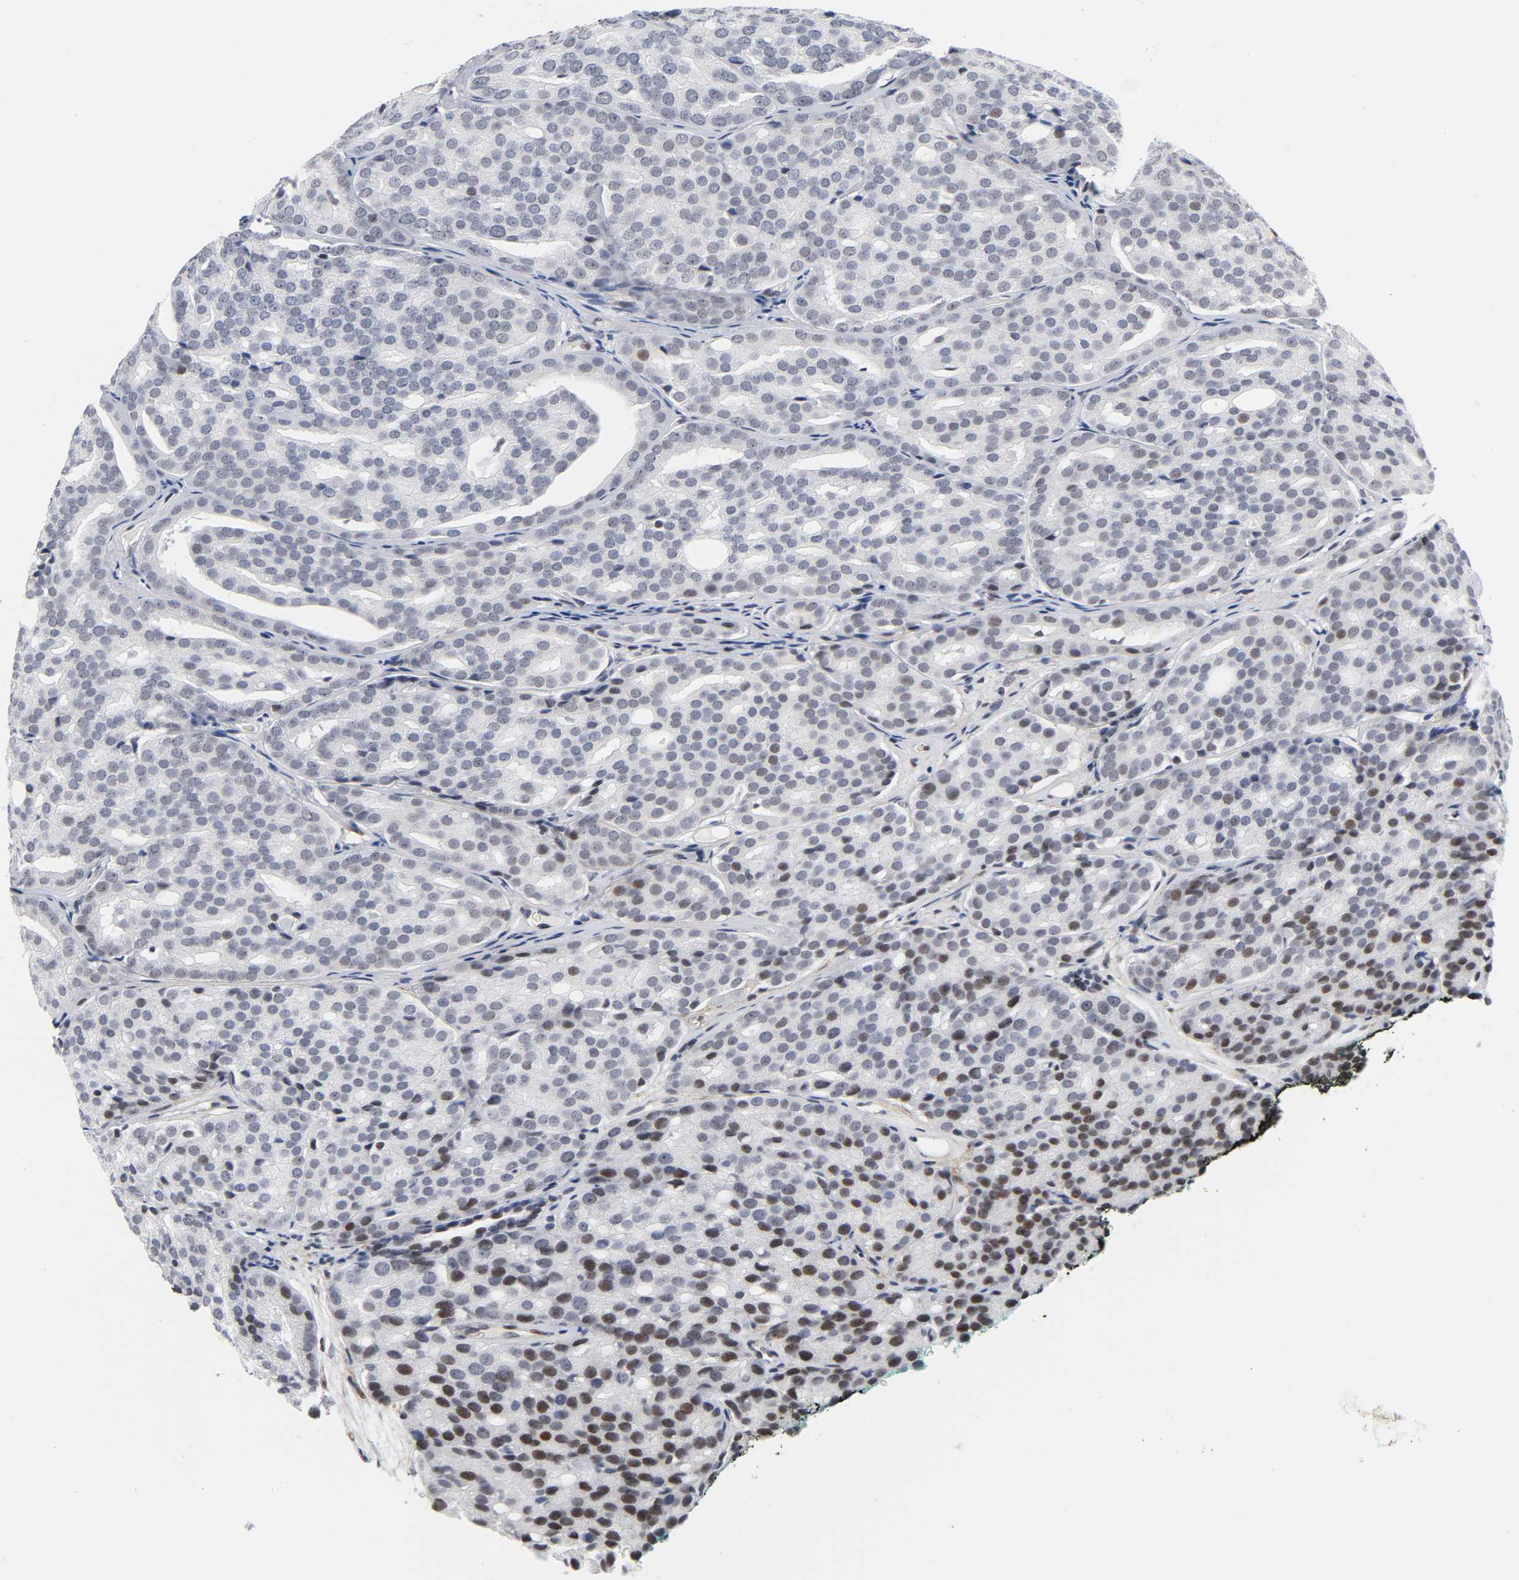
{"staining": {"intensity": "moderate", "quantity": "<25%", "location": "nuclear"}, "tissue": "prostate cancer", "cell_type": "Tumor cells", "image_type": "cancer", "snomed": [{"axis": "morphology", "description": "Adenocarcinoma, High grade"}, {"axis": "topography", "description": "Prostate"}], "caption": "Immunohistochemical staining of adenocarcinoma (high-grade) (prostate) reveals moderate nuclear protein staining in approximately <25% of tumor cells.", "gene": "DIDO1", "patient": {"sex": "male", "age": 64}}